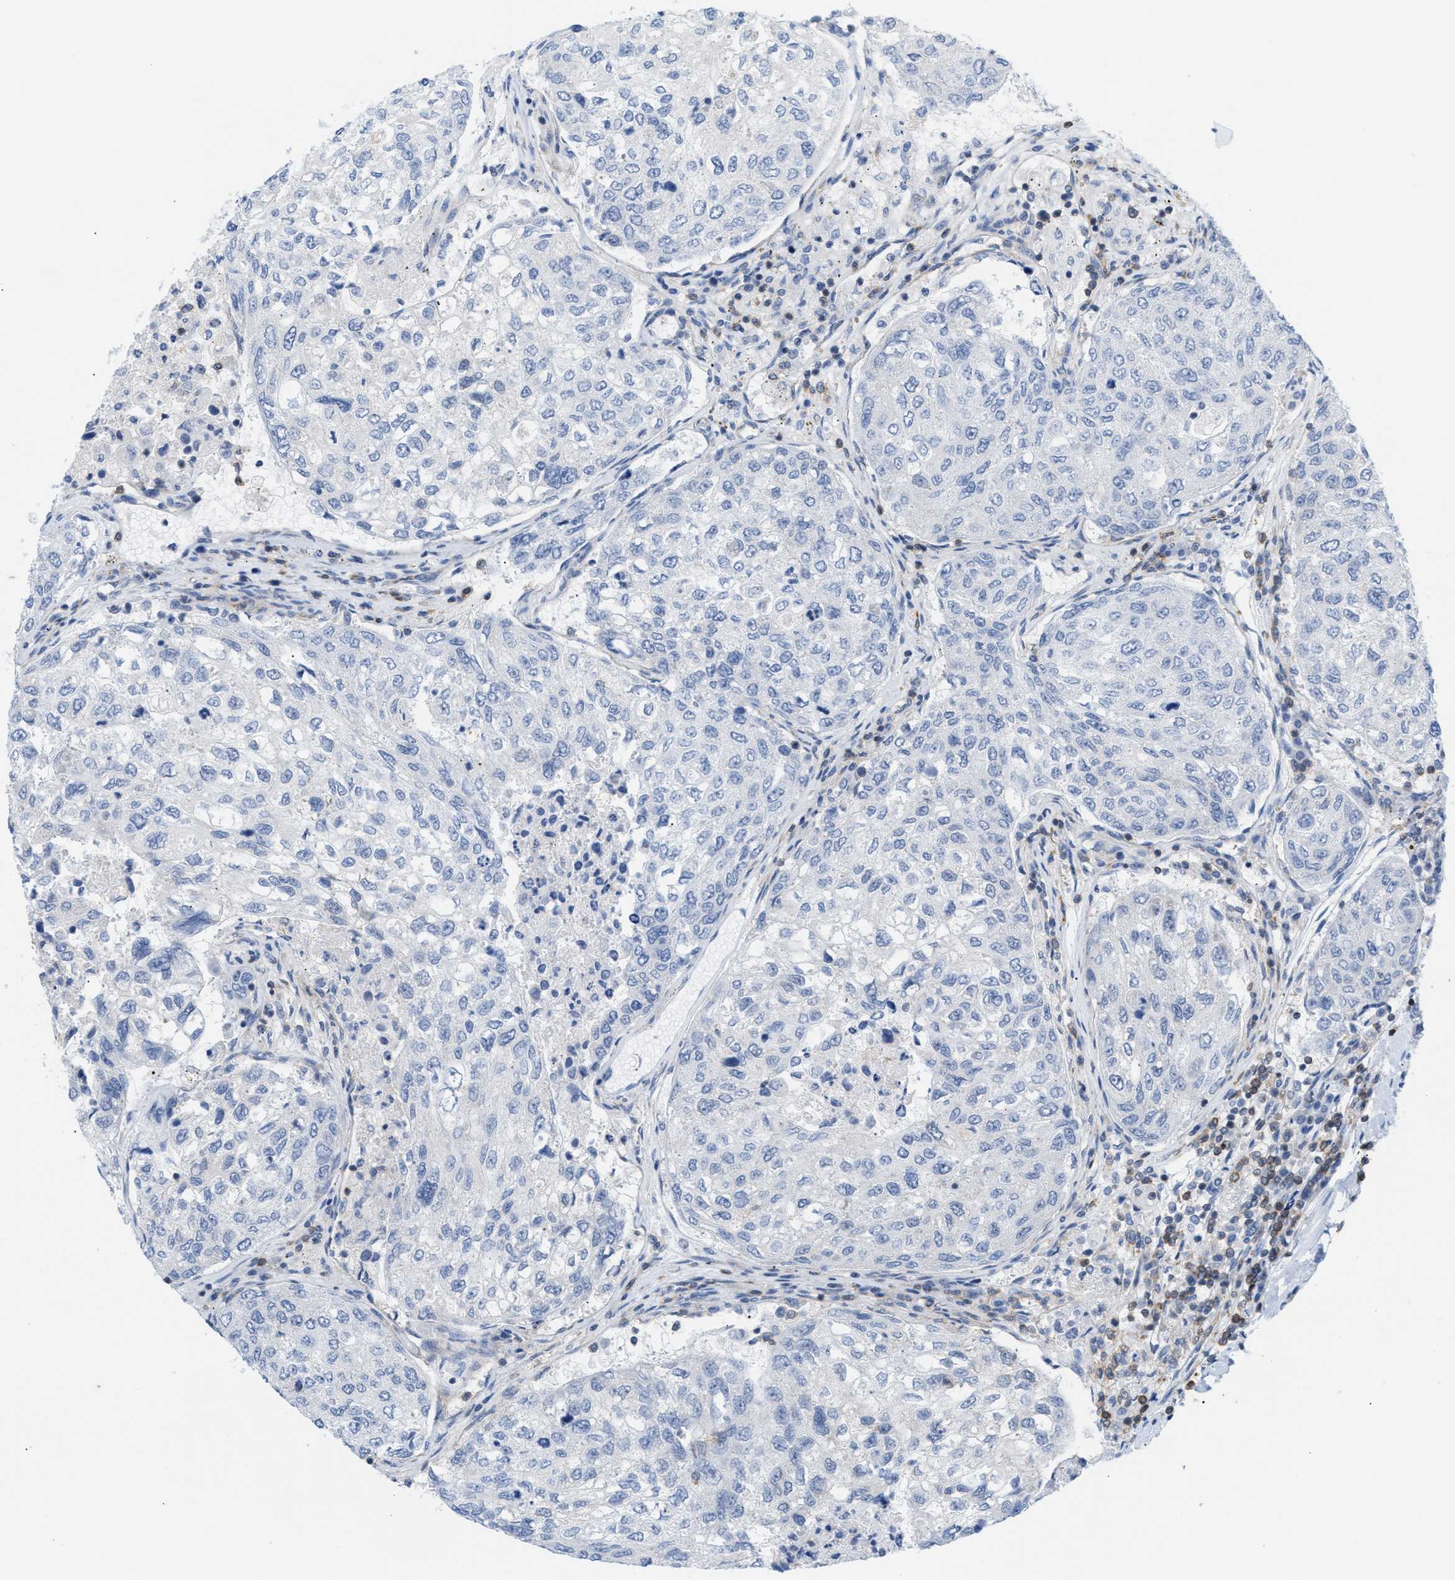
{"staining": {"intensity": "negative", "quantity": "none", "location": "none"}, "tissue": "urothelial cancer", "cell_type": "Tumor cells", "image_type": "cancer", "snomed": [{"axis": "morphology", "description": "Urothelial carcinoma, High grade"}, {"axis": "topography", "description": "Lymph node"}, {"axis": "topography", "description": "Urinary bladder"}], "caption": "This is an immunohistochemistry image of human high-grade urothelial carcinoma. There is no expression in tumor cells.", "gene": "IL16", "patient": {"sex": "male", "age": 51}}